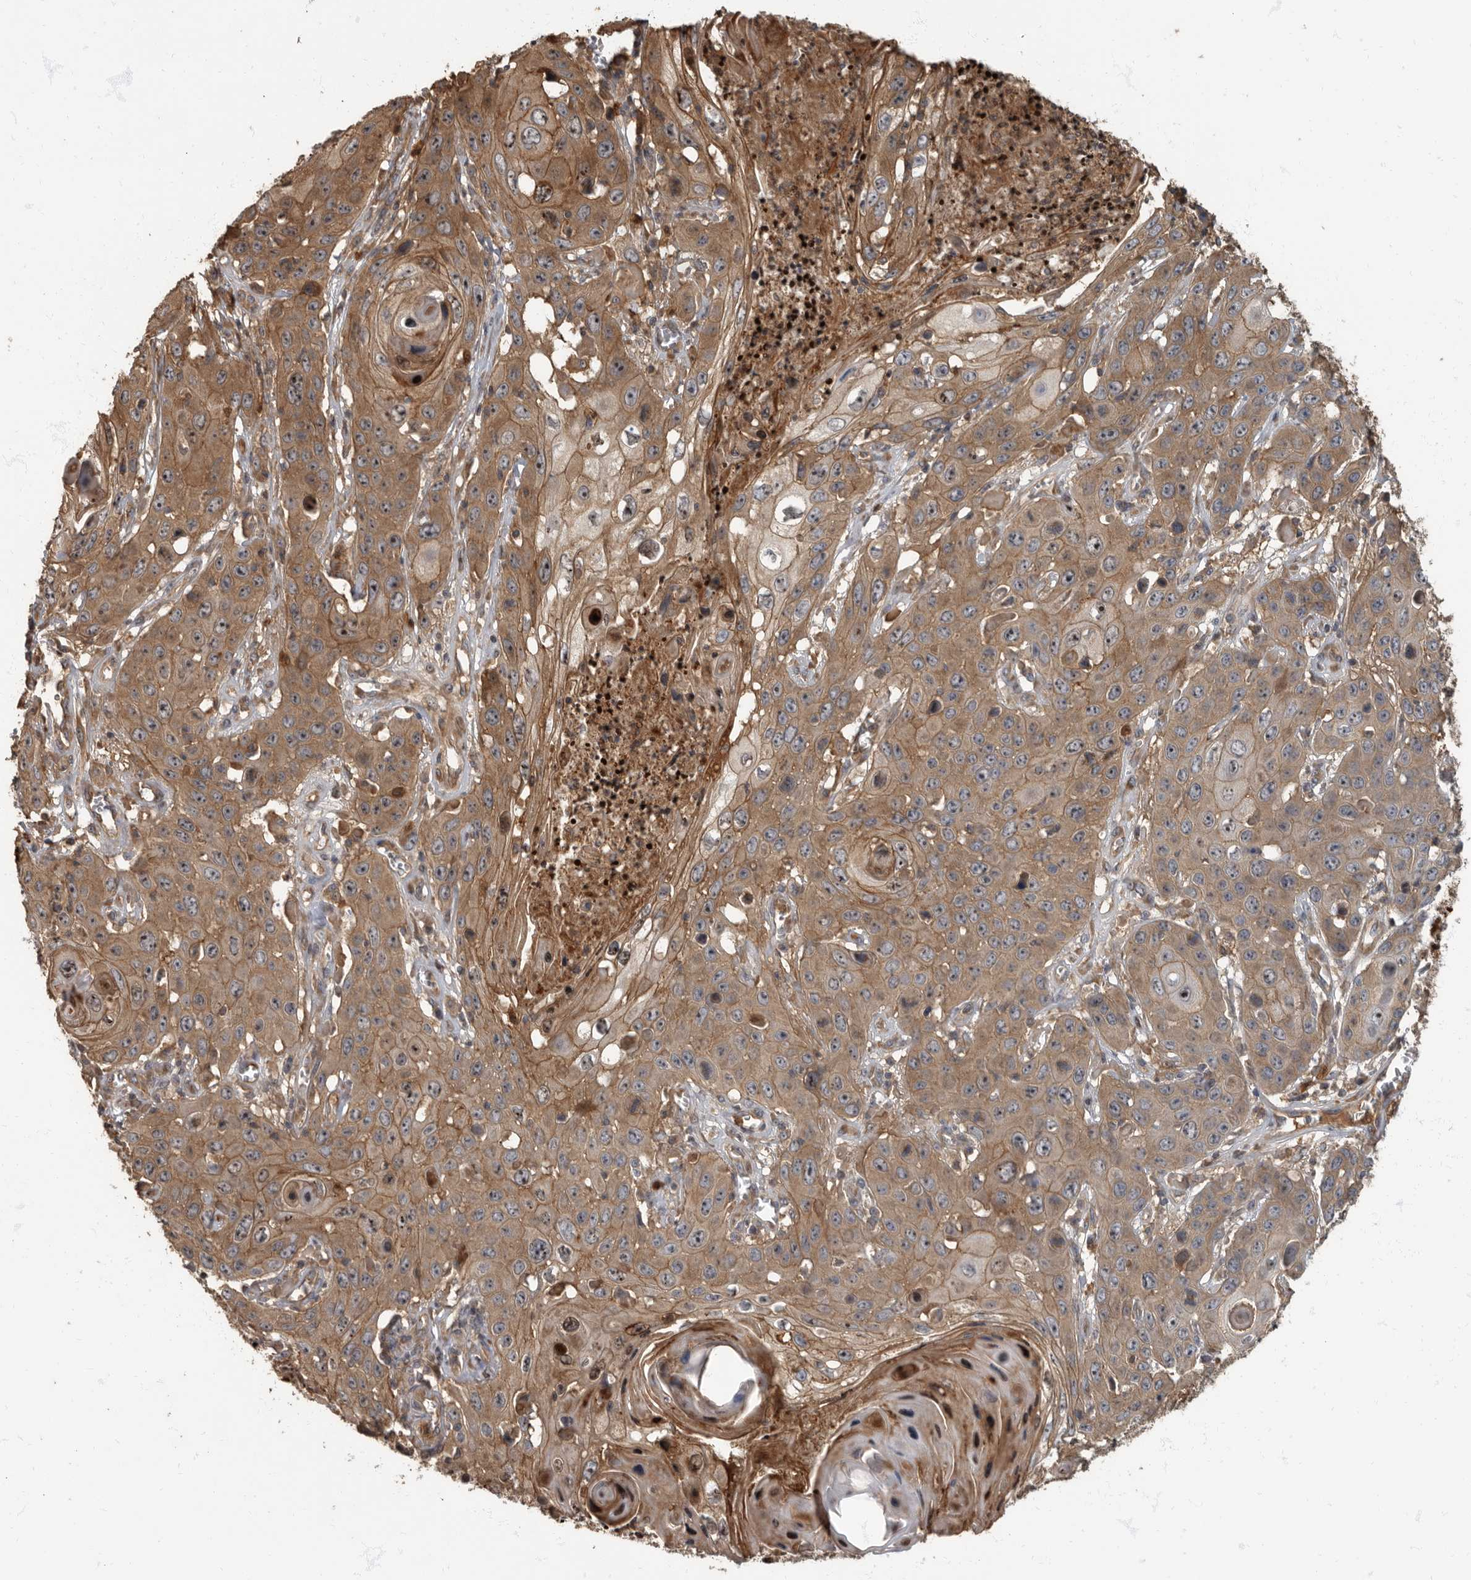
{"staining": {"intensity": "moderate", "quantity": ">75%", "location": "cytoplasmic/membranous"}, "tissue": "skin cancer", "cell_type": "Tumor cells", "image_type": "cancer", "snomed": [{"axis": "morphology", "description": "Squamous cell carcinoma, NOS"}, {"axis": "topography", "description": "Skin"}], "caption": "The image reveals a brown stain indicating the presence of a protein in the cytoplasmic/membranous of tumor cells in skin cancer (squamous cell carcinoma).", "gene": "DAAM1", "patient": {"sex": "male", "age": 55}}